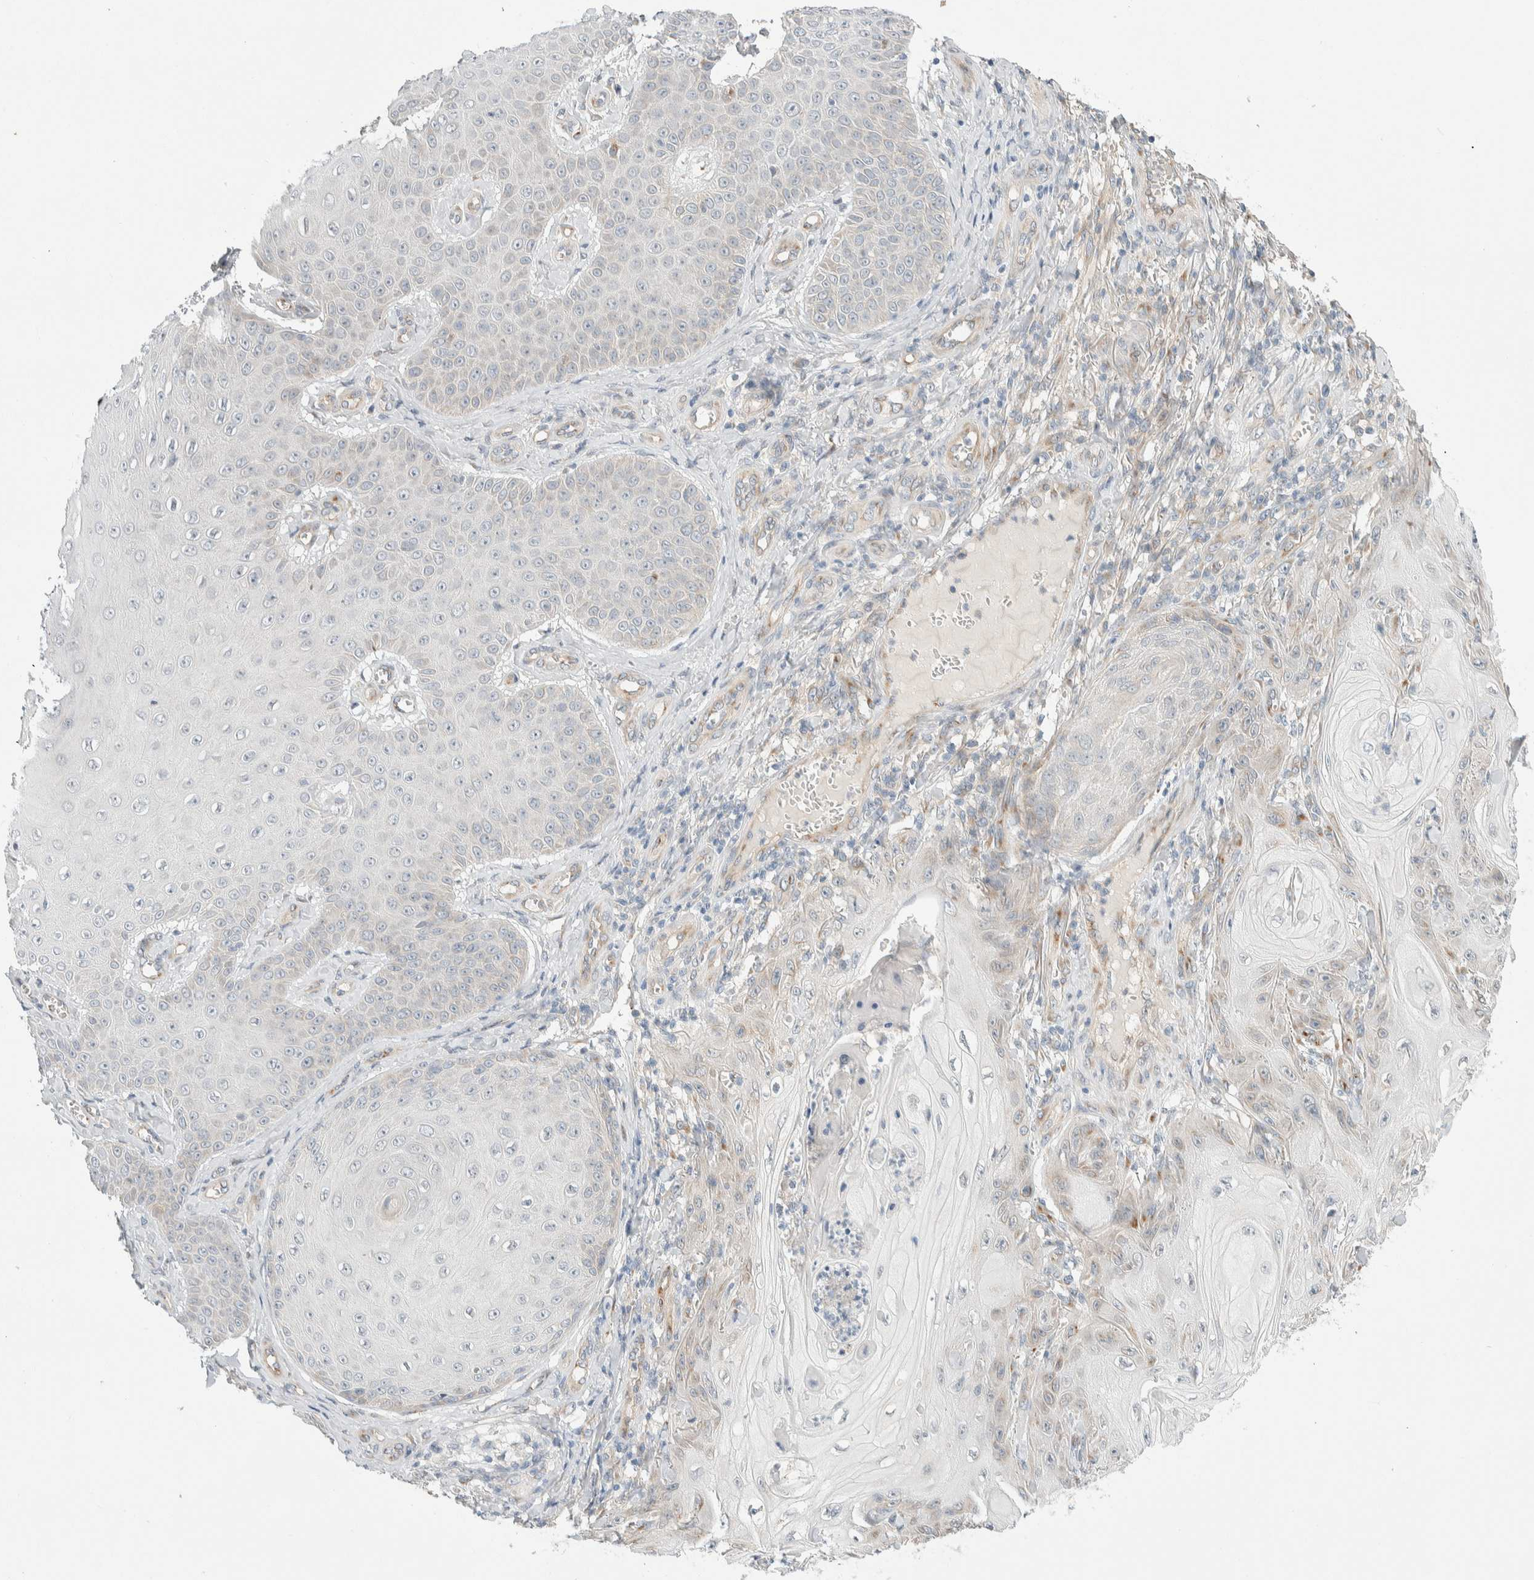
{"staining": {"intensity": "weak", "quantity": "<25%", "location": "cytoplasmic/membranous"}, "tissue": "skin cancer", "cell_type": "Tumor cells", "image_type": "cancer", "snomed": [{"axis": "morphology", "description": "Squamous cell carcinoma, NOS"}, {"axis": "topography", "description": "Skin"}], "caption": "Skin squamous cell carcinoma was stained to show a protein in brown. There is no significant staining in tumor cells.", "gene": "TMEM184B", "patient": {"sex": "male", "age": 74}}